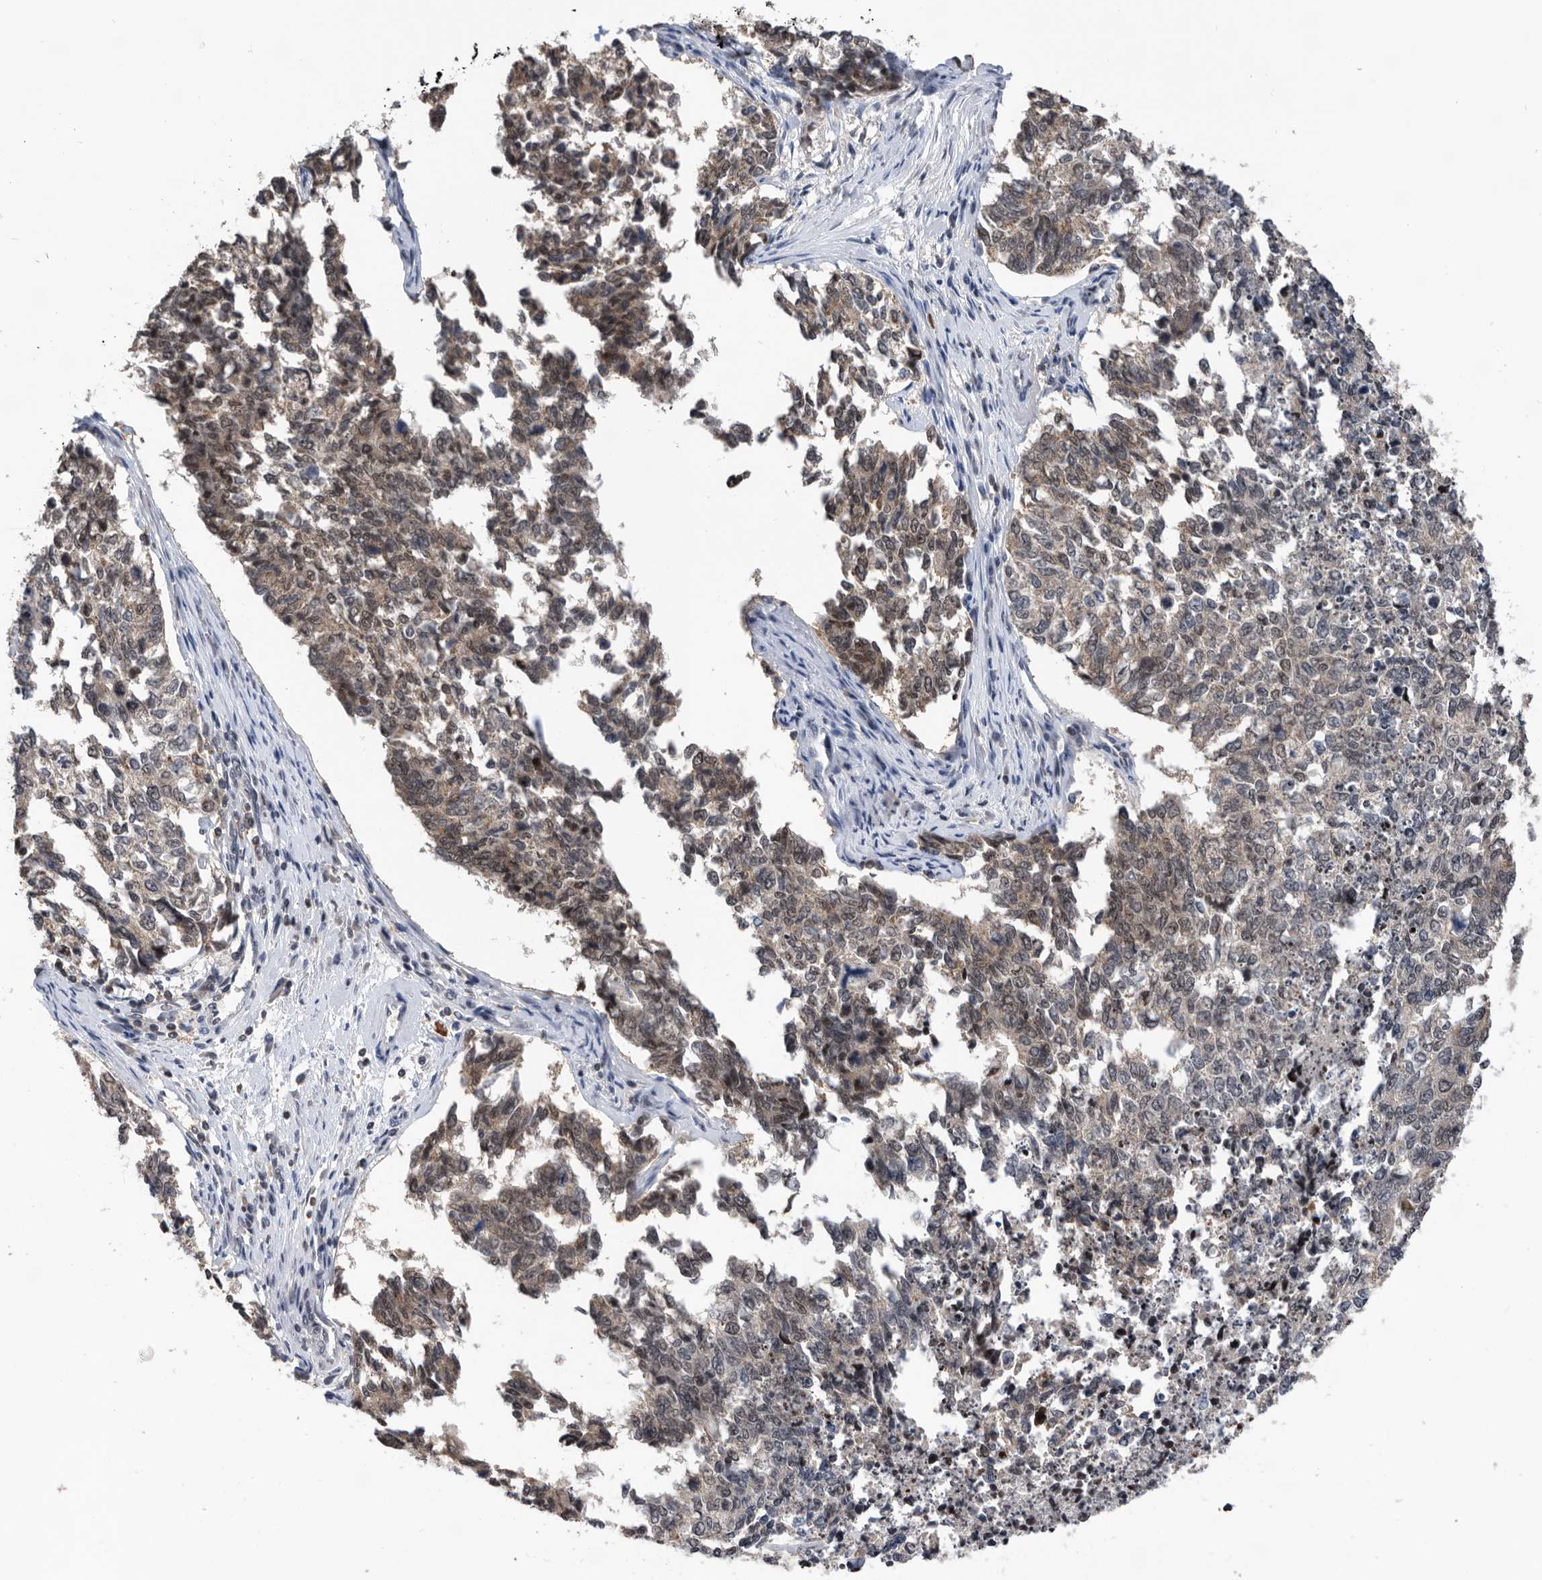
{"staining": {"intensity": "weak", "quantity": ">75%", "location": "nuclear"}, "tissue": "cervical cancer", "cell_type": "Tumor cells", "image_type": "cancer", "snomed": [{"axis": "morphology", "description": "Squamous cell carcinoma, NOS"}, {"axis": "topography", "description": "Cervix"}], "caption": "This is a histology image of IHC staining of squamous cell carcinoma (cervical), which shows weak expression in the nuclear of tumor cells.", "gene": "ZNF260", "patient": {"sex": "female", "age": 63}}